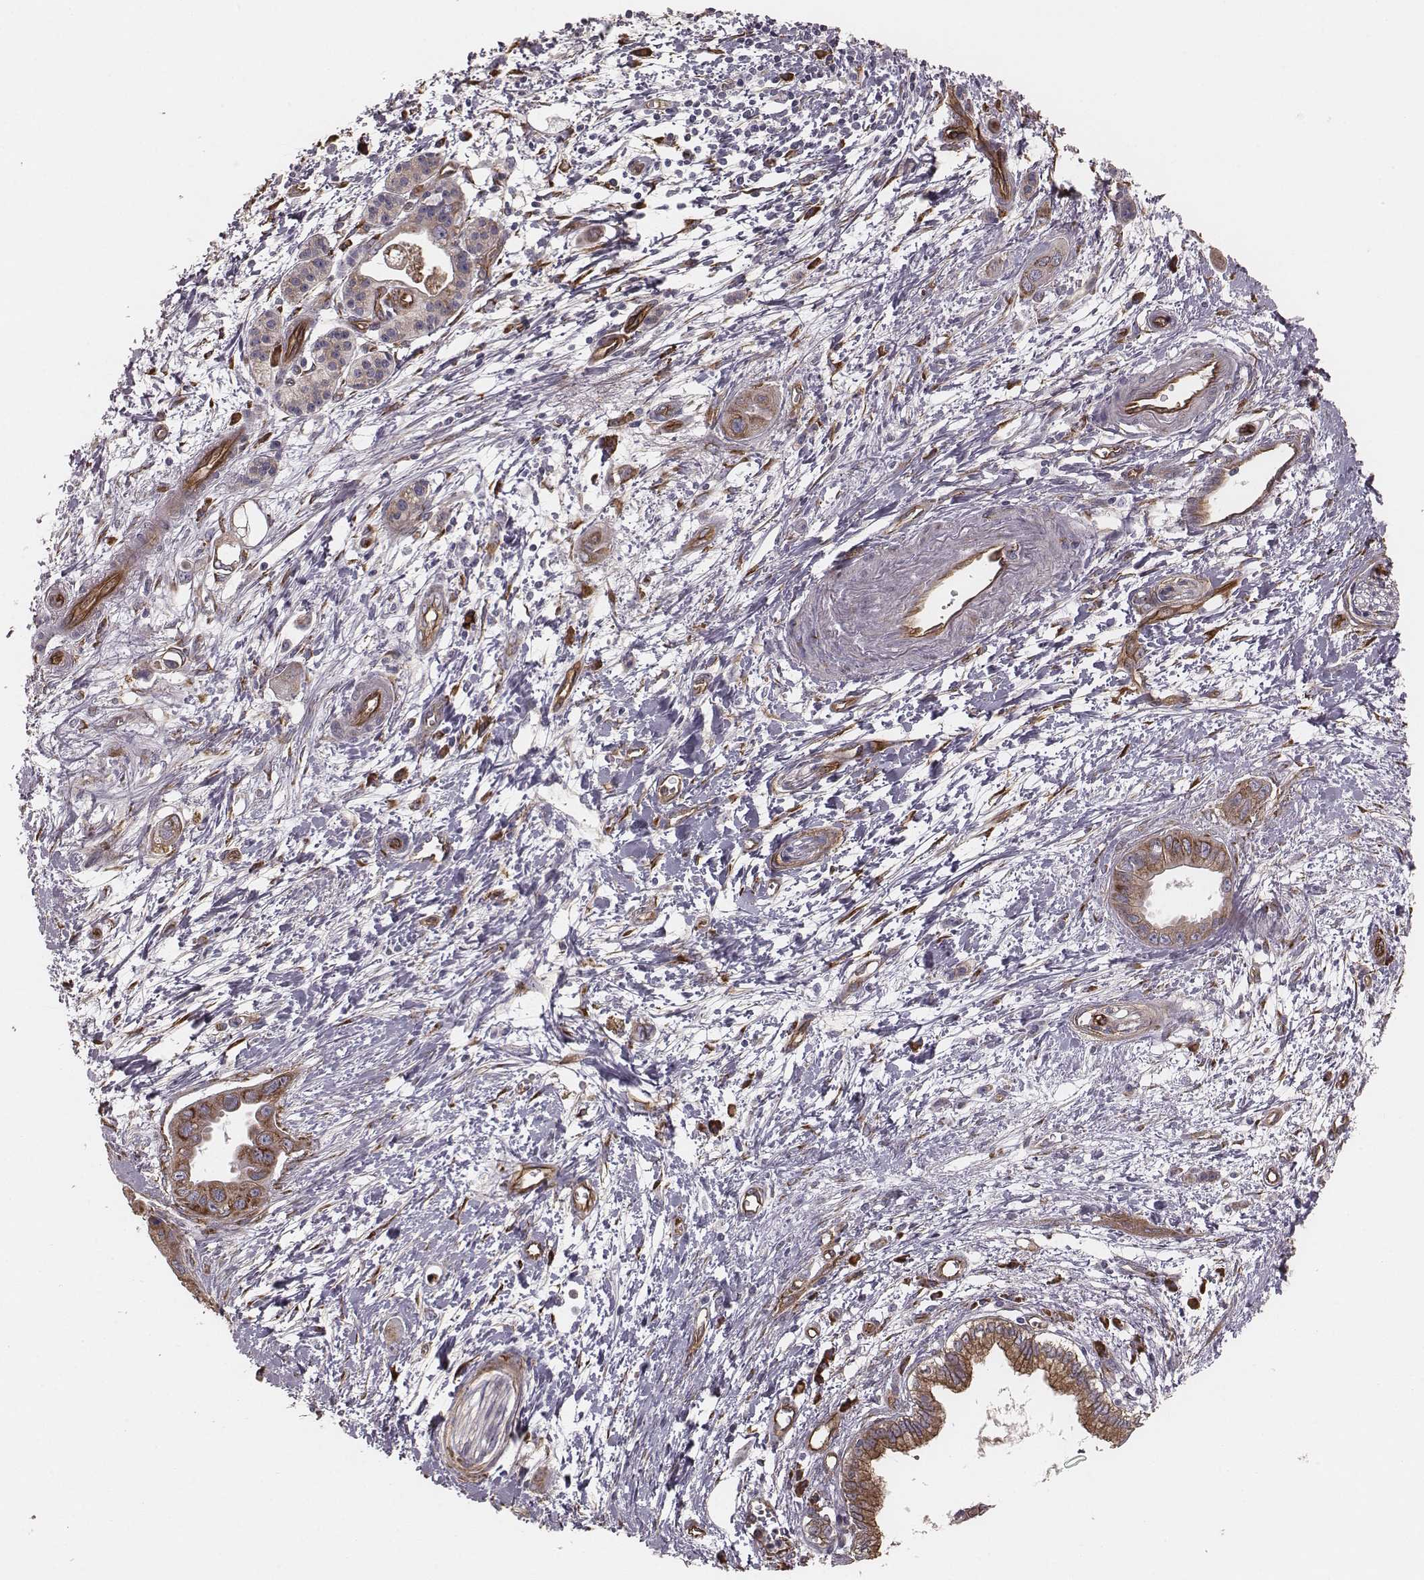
{"staining": {"intensity": "moderate", "quantity": ">75%", "location": "cytoplasmic/membranous"}, "tissue": "pancreatic cancer", "cell_type": "Tumor cells", "image_type": "cancer", "snomed": [{"axis": "morphology", "description": "Adenocarcinoma, NOS"}, {"axis": "topography", "description": "Pancreas"}], "caption": "Immunohistochemical staining of pancreatic cancer reveals medium levels of moderate cytoplasmic/membranous positivity in approximately >75% of tumor cells.", "gene": "PALMD", "patient": {"sex": "male", "age": 60}}